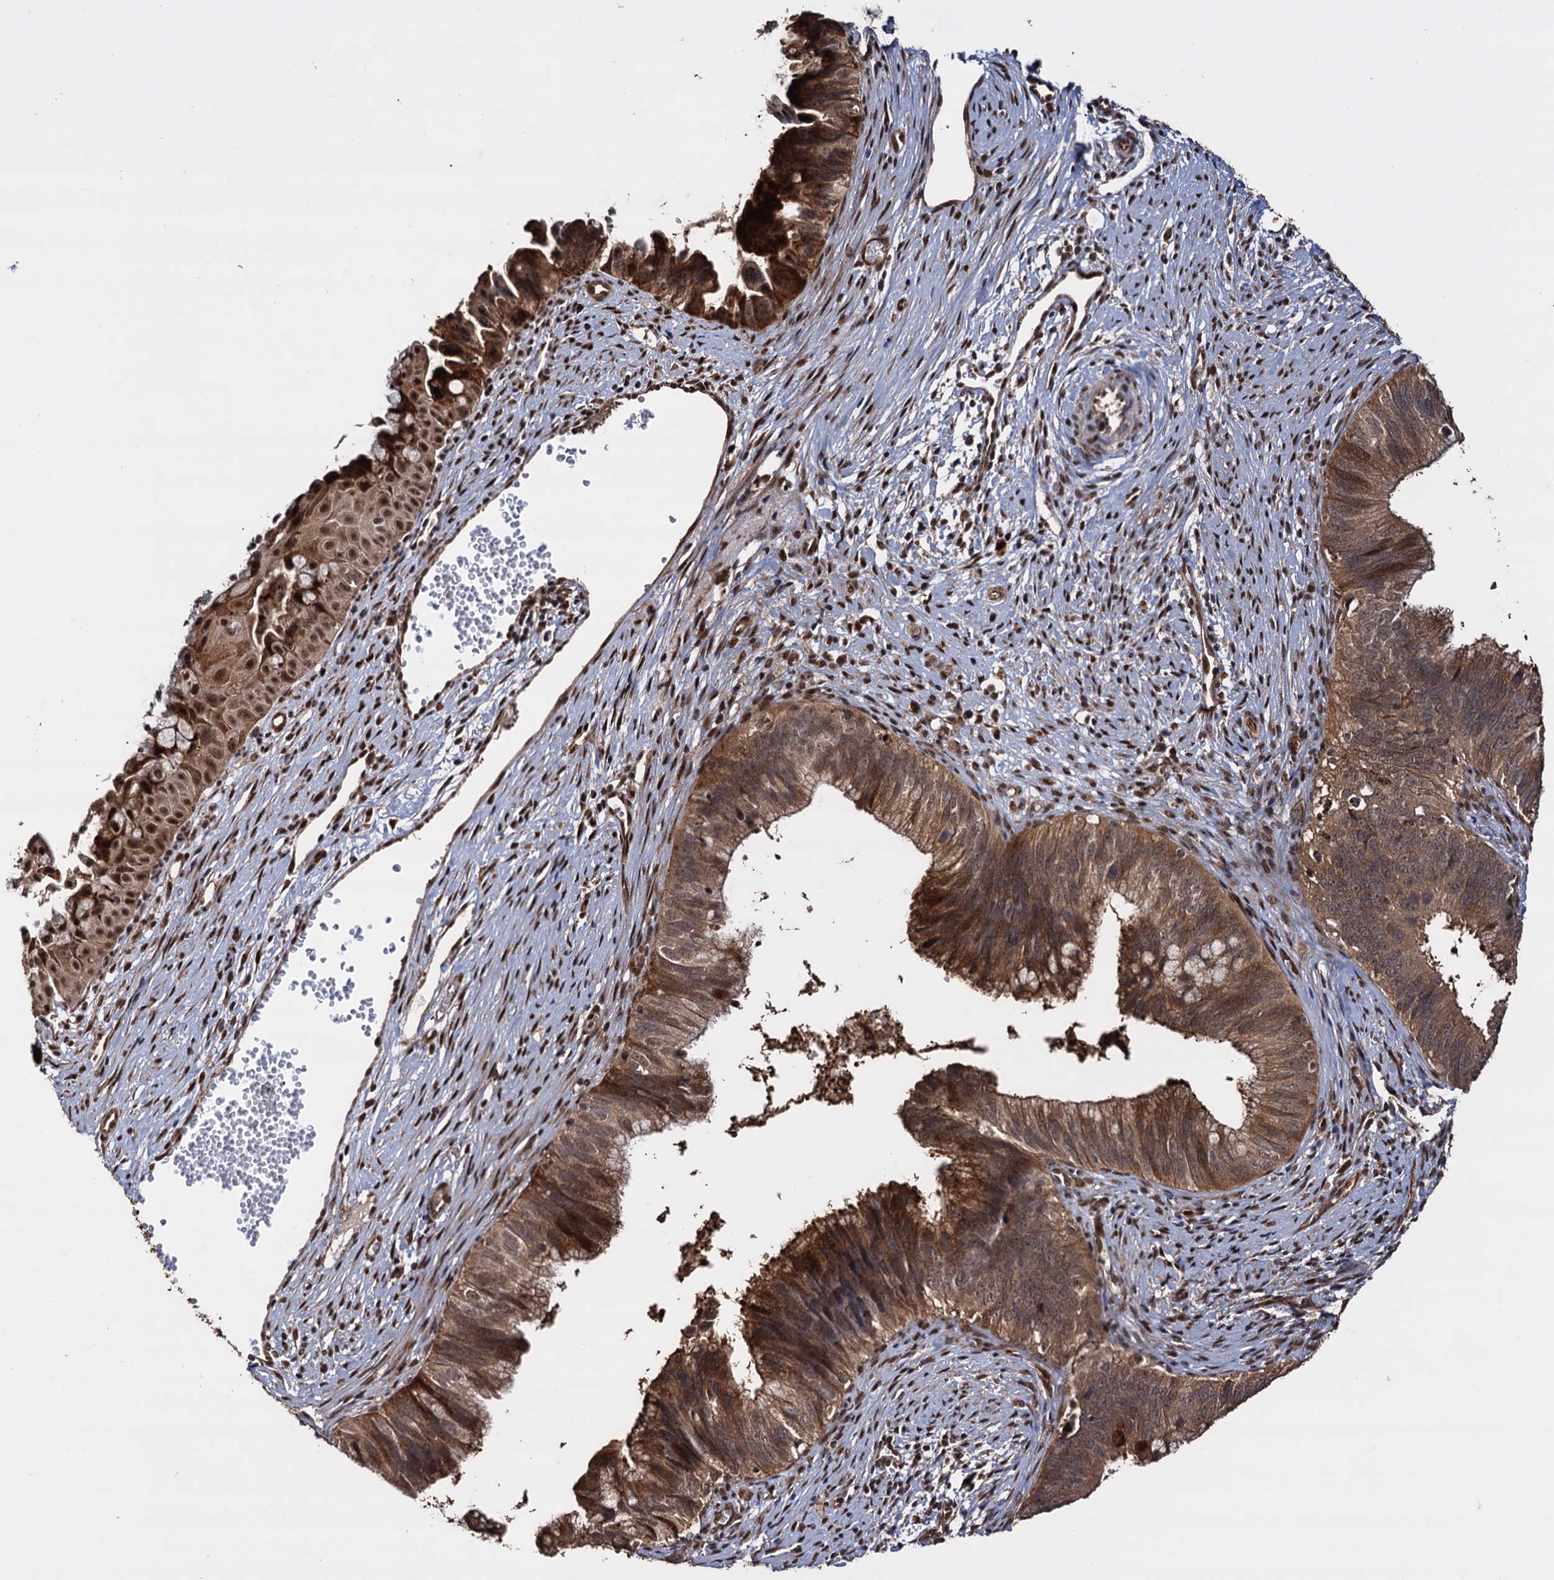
{"staining": {"intensity": "moderate", "quantity": ">75%", "location": "cytoplasmic/membranous,nuclear"}, "tissue": "cervical cancer", "cell_type": "Tumor cells", "image_type": "cancer", "snomed": [{"axis": "morphology", "description": "Adenocarcinoma, NOS"}, {"axis": "topography", "description": "Cervix"}], "caption": "Immunohistochemistry micrograph of neoplastic tissue: human cervical cancer (adenocarcinoma) stained using immunohistochemistry demonstrates medium levels of moderate protein expression localized specifically in the cytoplasmic/membranous and nuclear of tumor cells, appearing as a cytoplasmic/membranous and nuclear brown color.", "gene": "PIGB", "patient": {"sex": "female", "age": 42}}